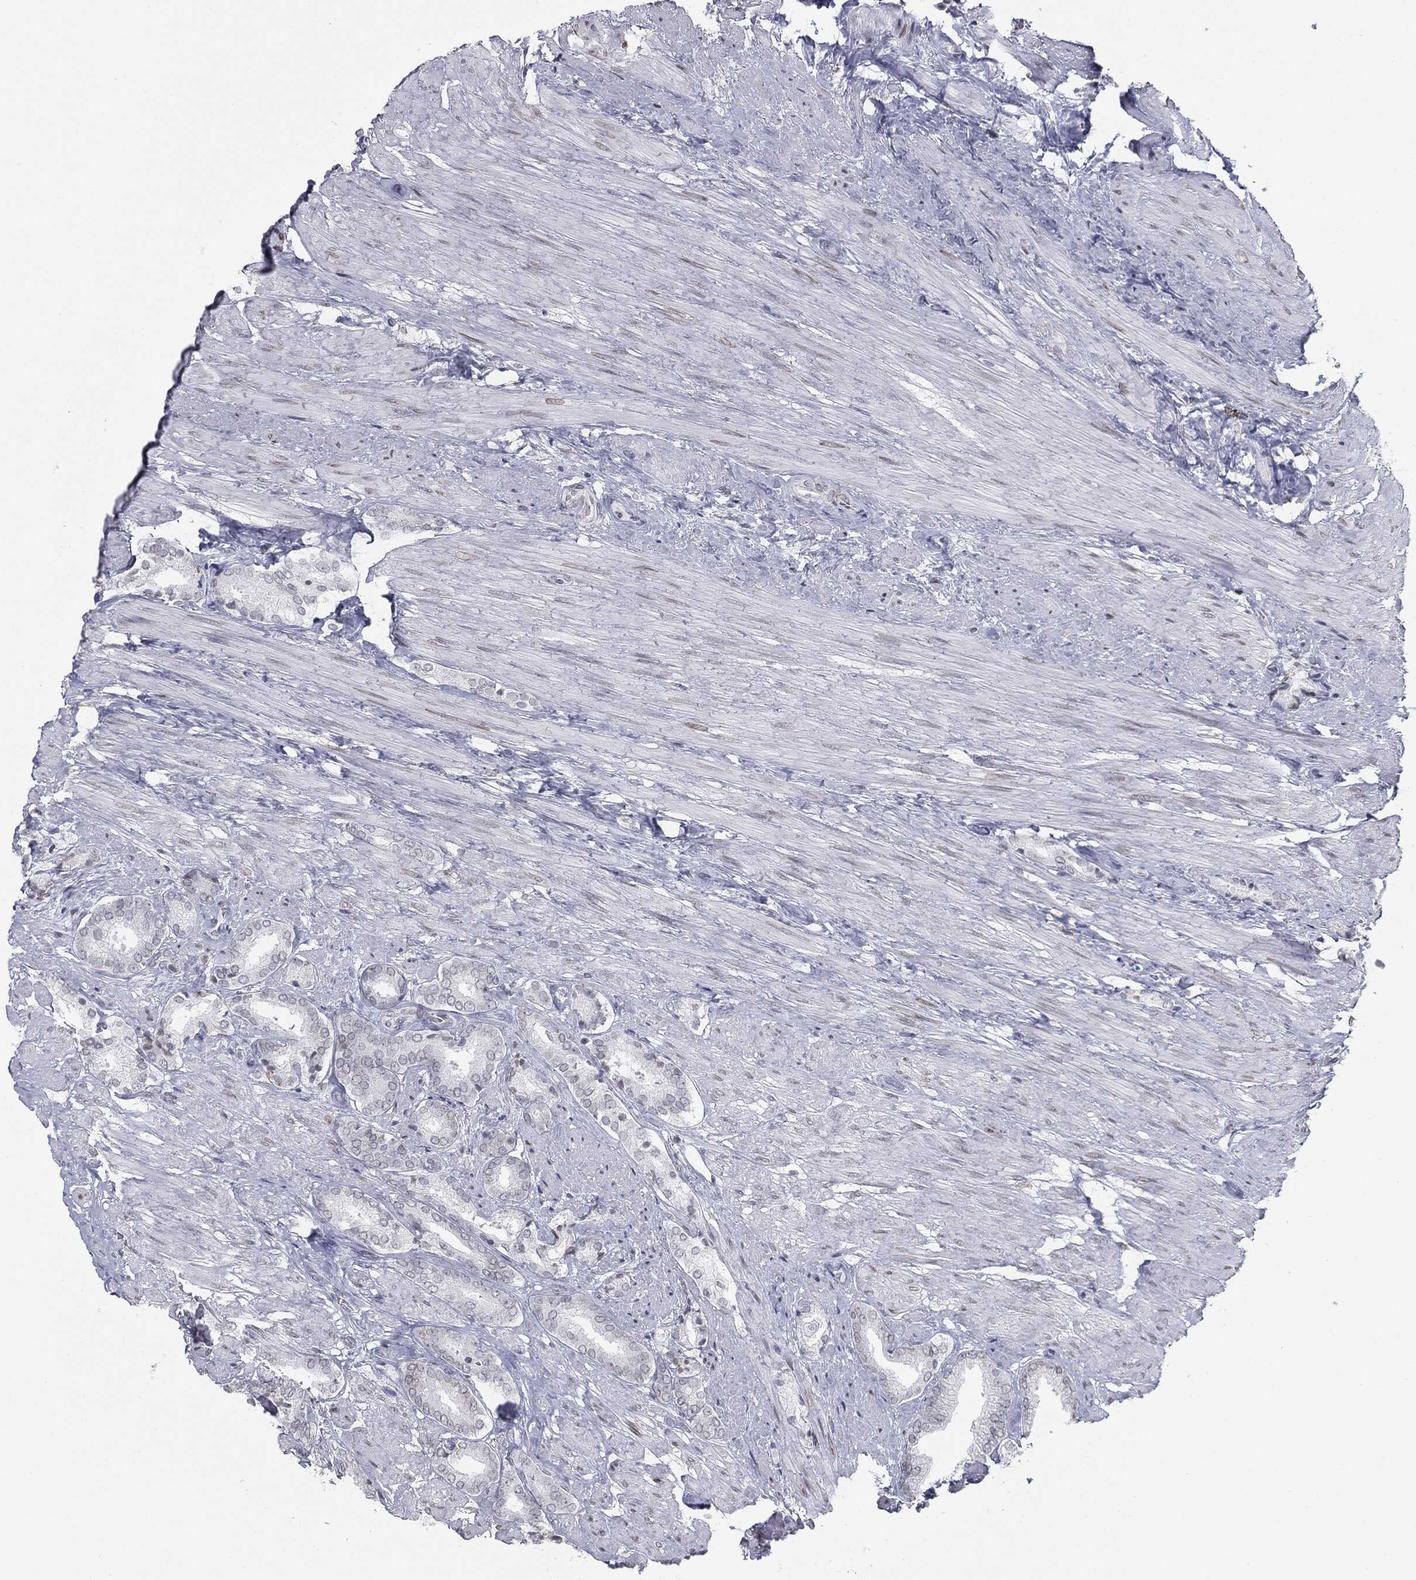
{"staining": {"intensity": "negative", "quantity": "none", "location": "none"}, "tissue": "prostate cancer", "cell_type": "Tumor cells", "image_type": "cancer", "snomed": [{"axis": "morphology", "description": "Adenocarcinoma, High grade"}, {"axis": "topography", "description": "Prostate"}], "caption": "IHC photomicrograph of human prostate high-grade adenocarcinoma stained for a protein (brown), which exhibits no positivity in tumor cells. (Brightfield microscopy of DAB (3,3'-diaminobenzidine) immunohistochemistry (IHC) at high magnification).", "gene": "ALDOB", "patient": {"sex": "male", "age": 56}}